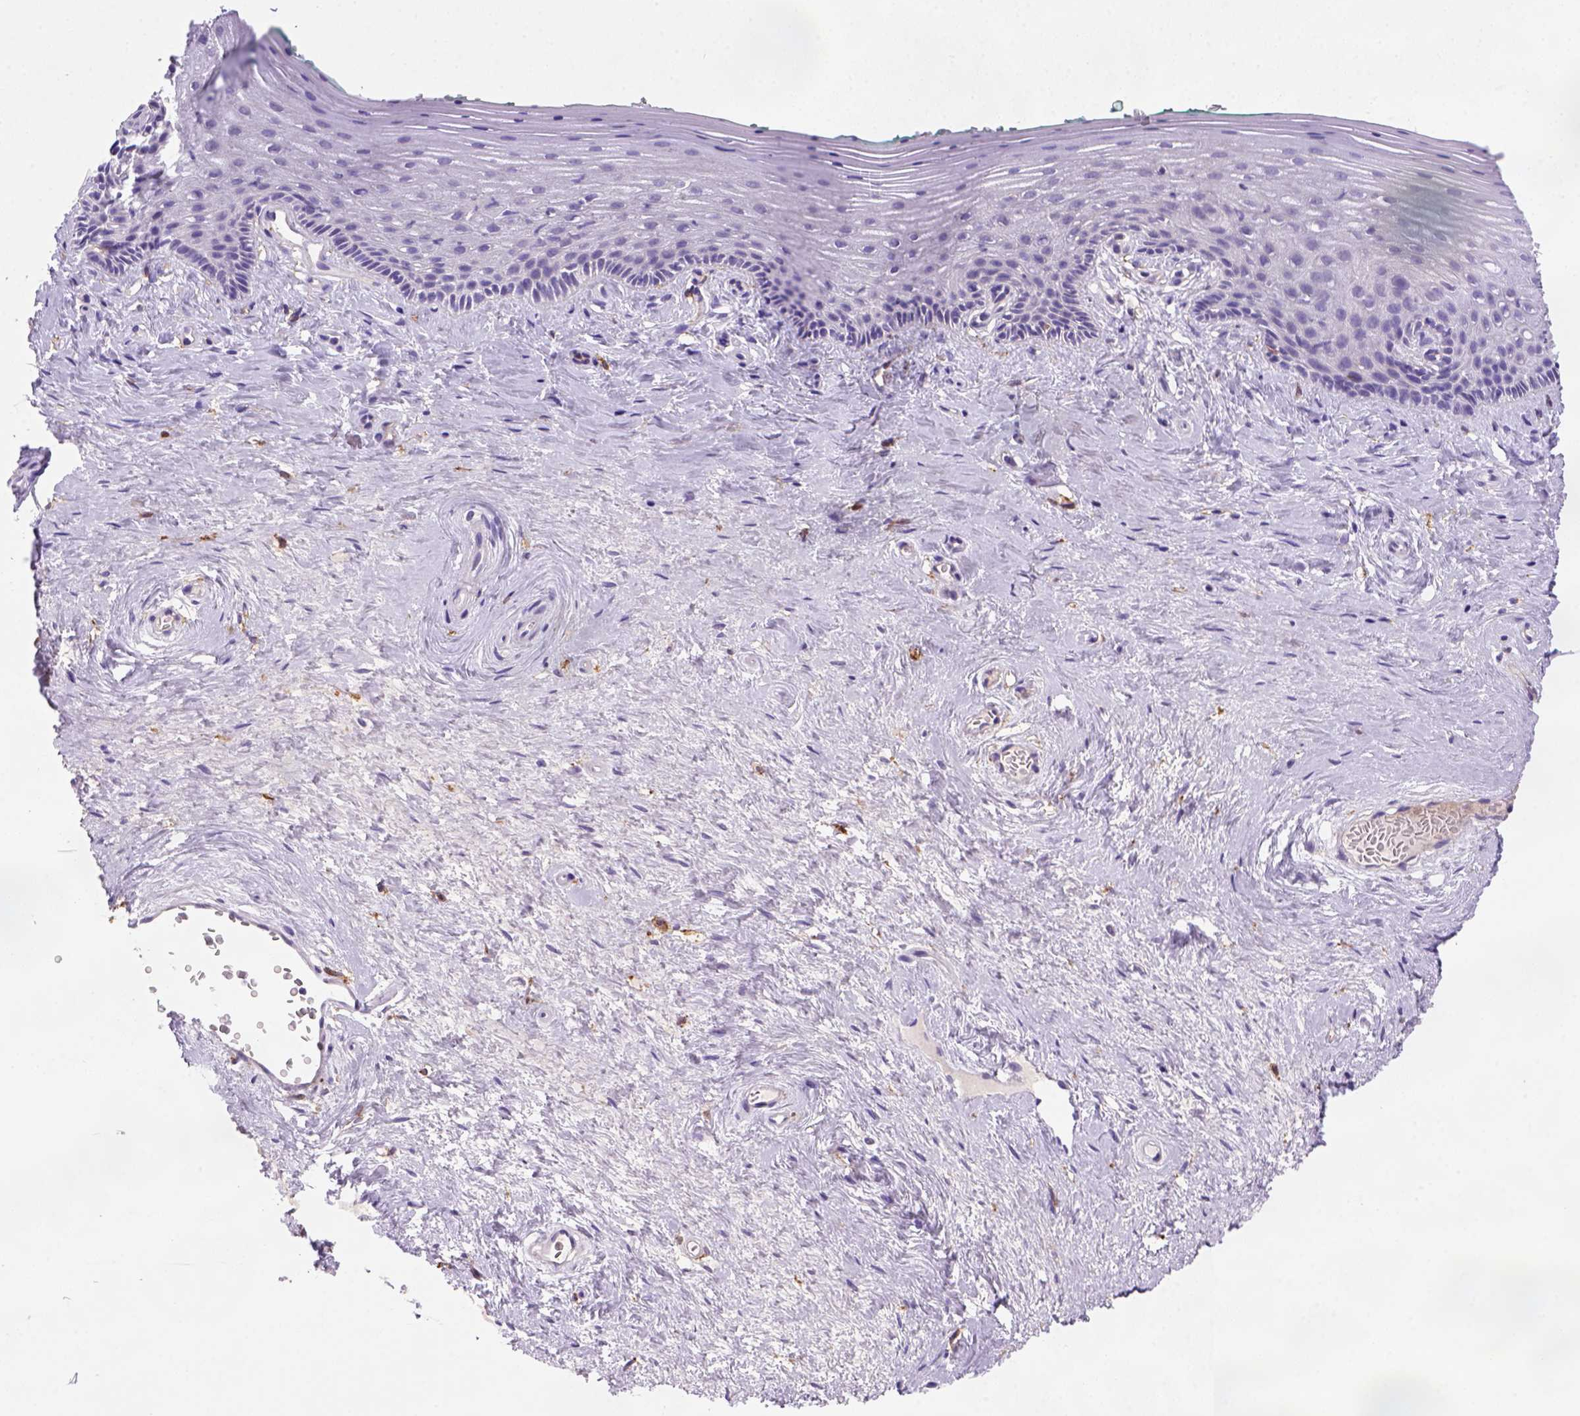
{"staining": {"intensity": "negative", "quantity": "none", "location": "none"}, "tissue": "vagina", "cell_type": "Squamous epithelial cells", "image_type": "normal", "snomed": [{"axis": "morphology", "description": "Normal tissue, NOS"}, {"axis": "topography", "description": "Vagina"}], "caption": "IHC micrograph of benign vagina stained for a protein (brown), which reveals no expression in squamous epithelial cells. (DAB (3,3'-diaminobenzidine) immunohistochemistry (IHC) visualized using brightfield microscopy, high magnification).", "gene": "CD14", "patient": {"sex": "female", "age": 45}}